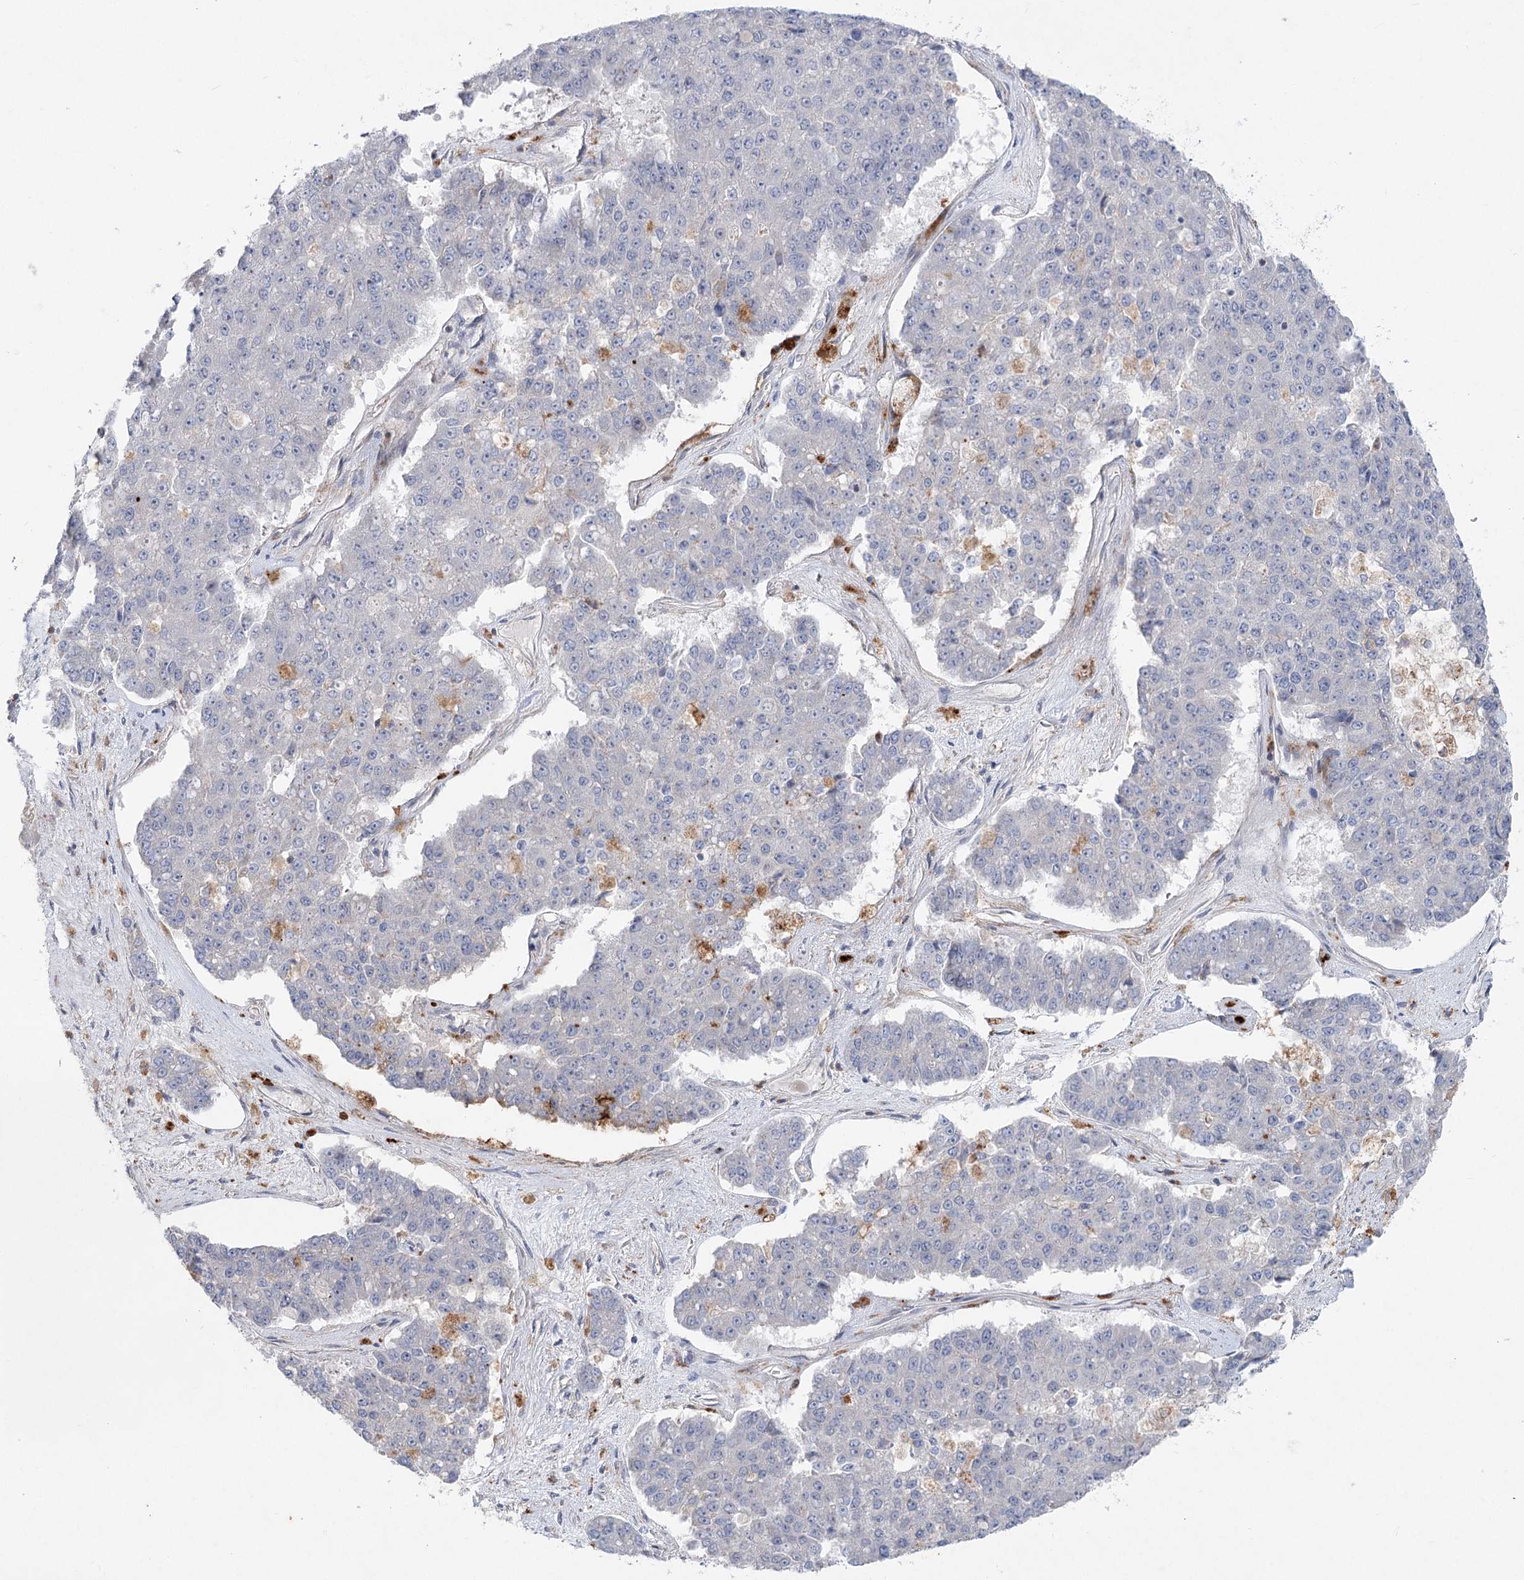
{"staining": {"intensity": "negative", "quantity": "none", "location": "none"}, "tissue": "pancreatic cancer", "cell_type": "Tumor cells", "image_type": "cancer", "snomed": [{"axis": "morphology", "description": "Adenocarcinoma, NOS"}, {"axis": "topography", "description": "Pancreas"}], "caption": "IHC histopathology image of neoplastic tissue: pancreatic adenocarcinoma stained with DAB (3,3'-diaminobenzidine) reveals no significant protein expression in tumor cells.", "gene": "SCN11A", "patient": {"sex": "male", "age": 50}}